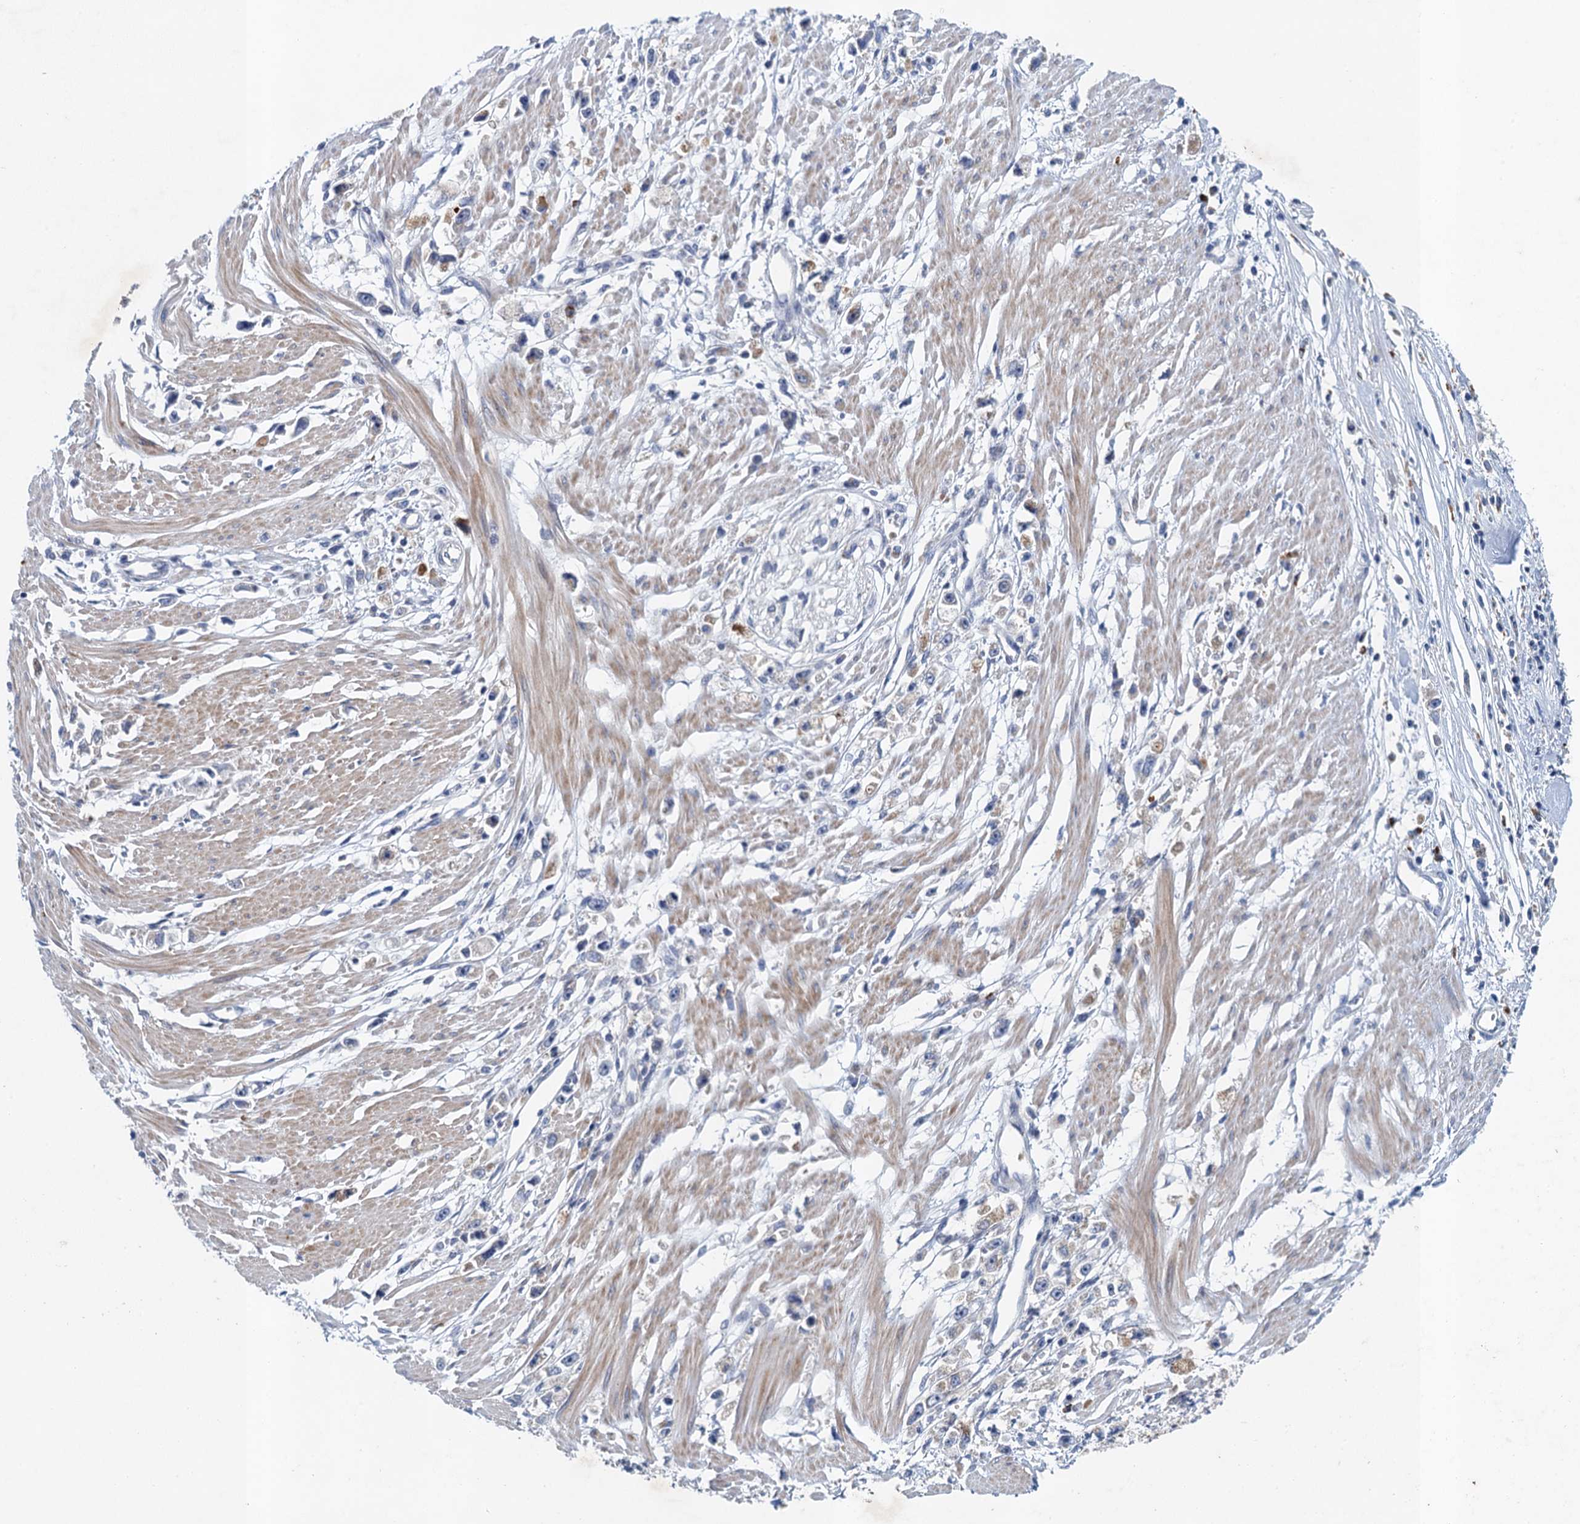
{"staining": {"intensity": "negative", "quantity": "none", "location": "none"}, "tissue": "stomach cancer", "cell_type": "Tumor cells", "image_type": "cancer", "snomed": [{"axis": "morphology", "description": "Adenocarcinoma, NOS"}, {"axis": "topography", "description": "Stomach"}], "caption": "Tumor cells are negative for protein expression in human stomach cancer (adenocarcinoma).", "gene": "TPCN1", "patient": {"sex": "female", "age": 59}}